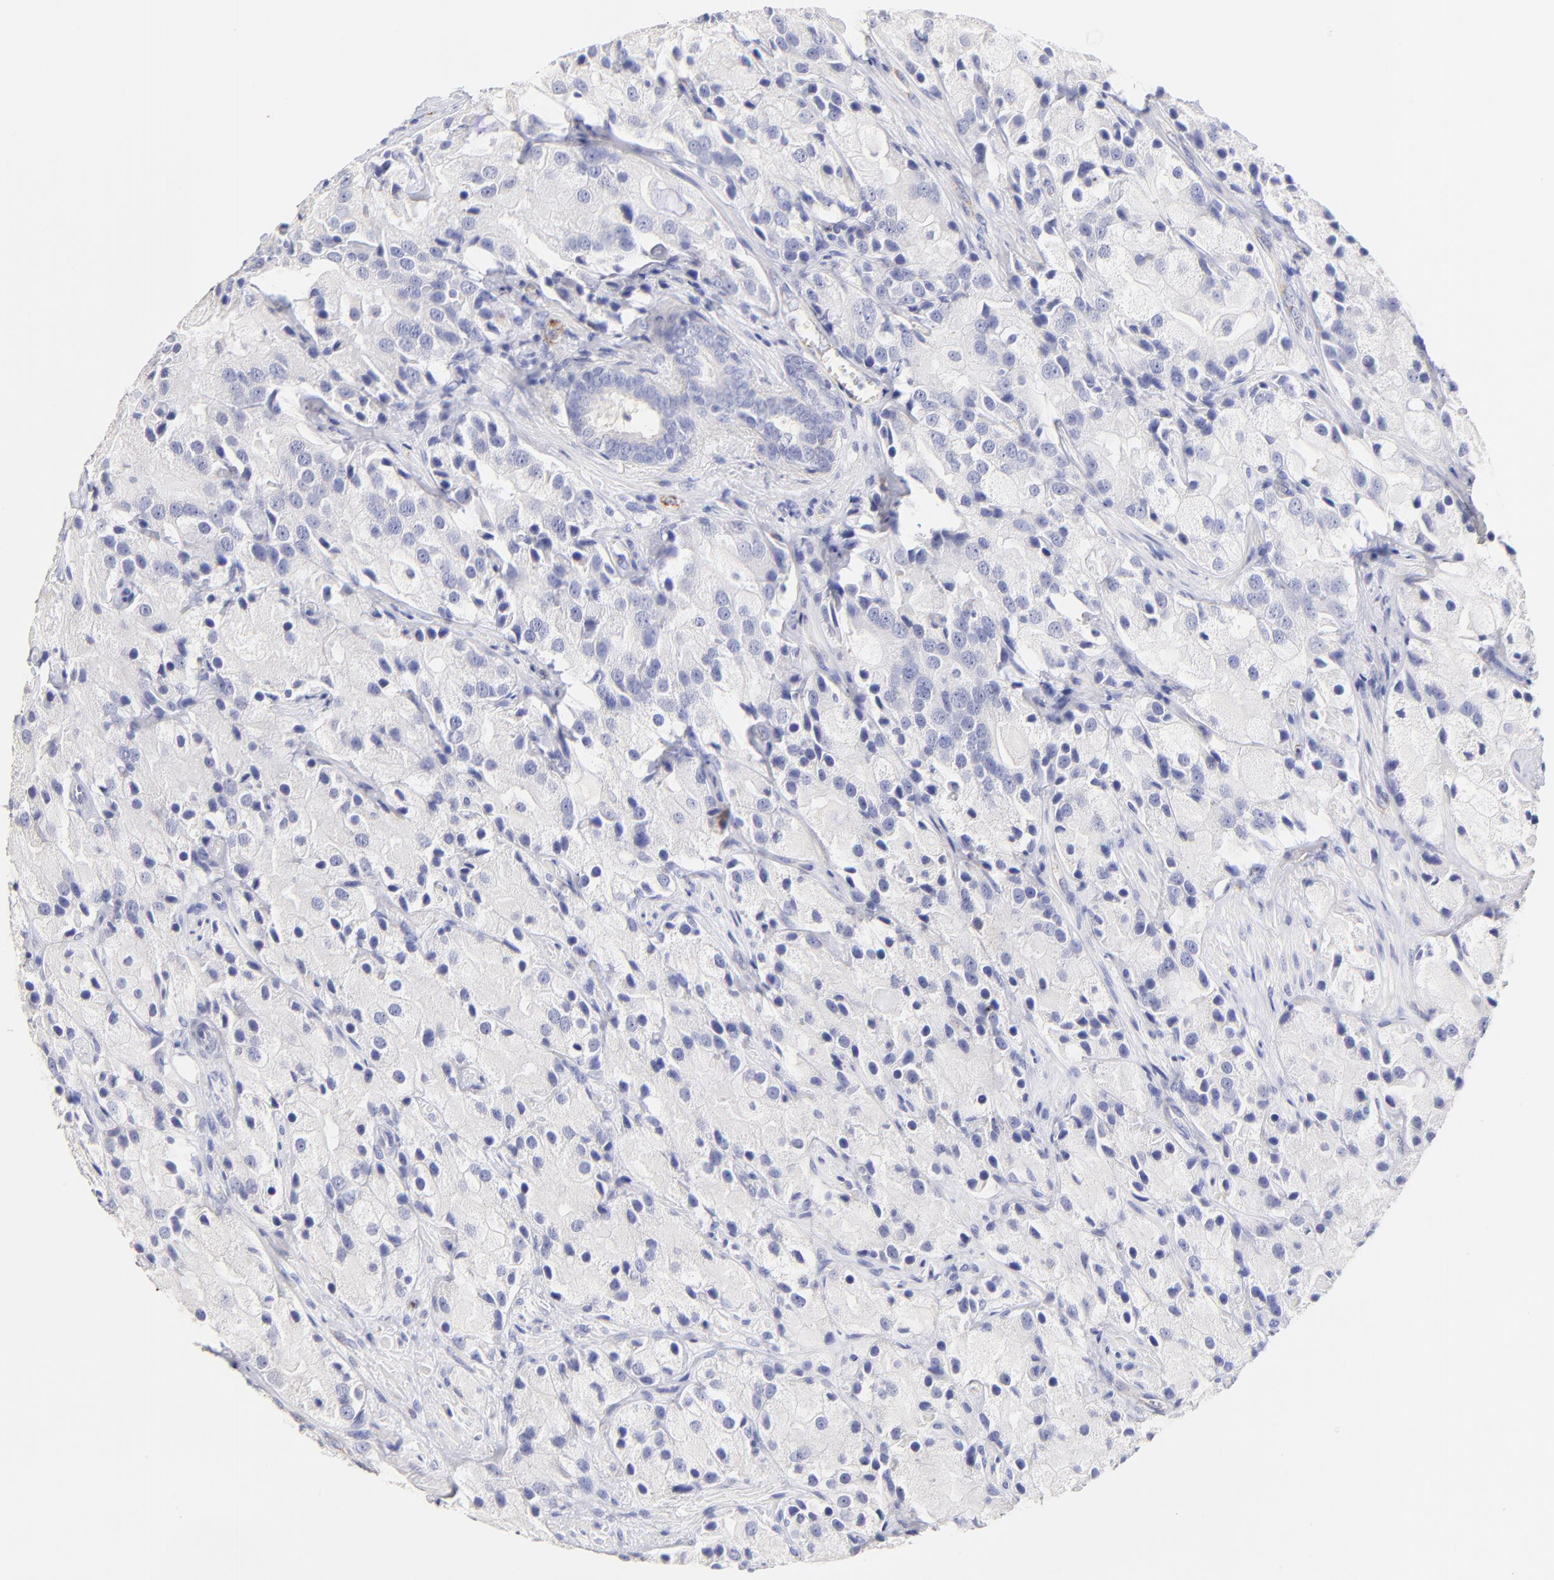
{"staining": {"intensity": "negative", "quantity": "none", "location": "none"}, "tissue": "prostate cancer", "cell_type": "Tumor cells", "image_type": "cancer", "snomed": [{"axis": "morphology", "description": "Adenocarcinoma, High grade"}, {"axis": "topography", "description": "Prostate"}], "caption": "The photomicrograph reveals no significant expression in tumor cells of prostate adenocarcinoma (high-grade).", "gene": "ASB9", "patient": {"sex": "male", "age": 70}}